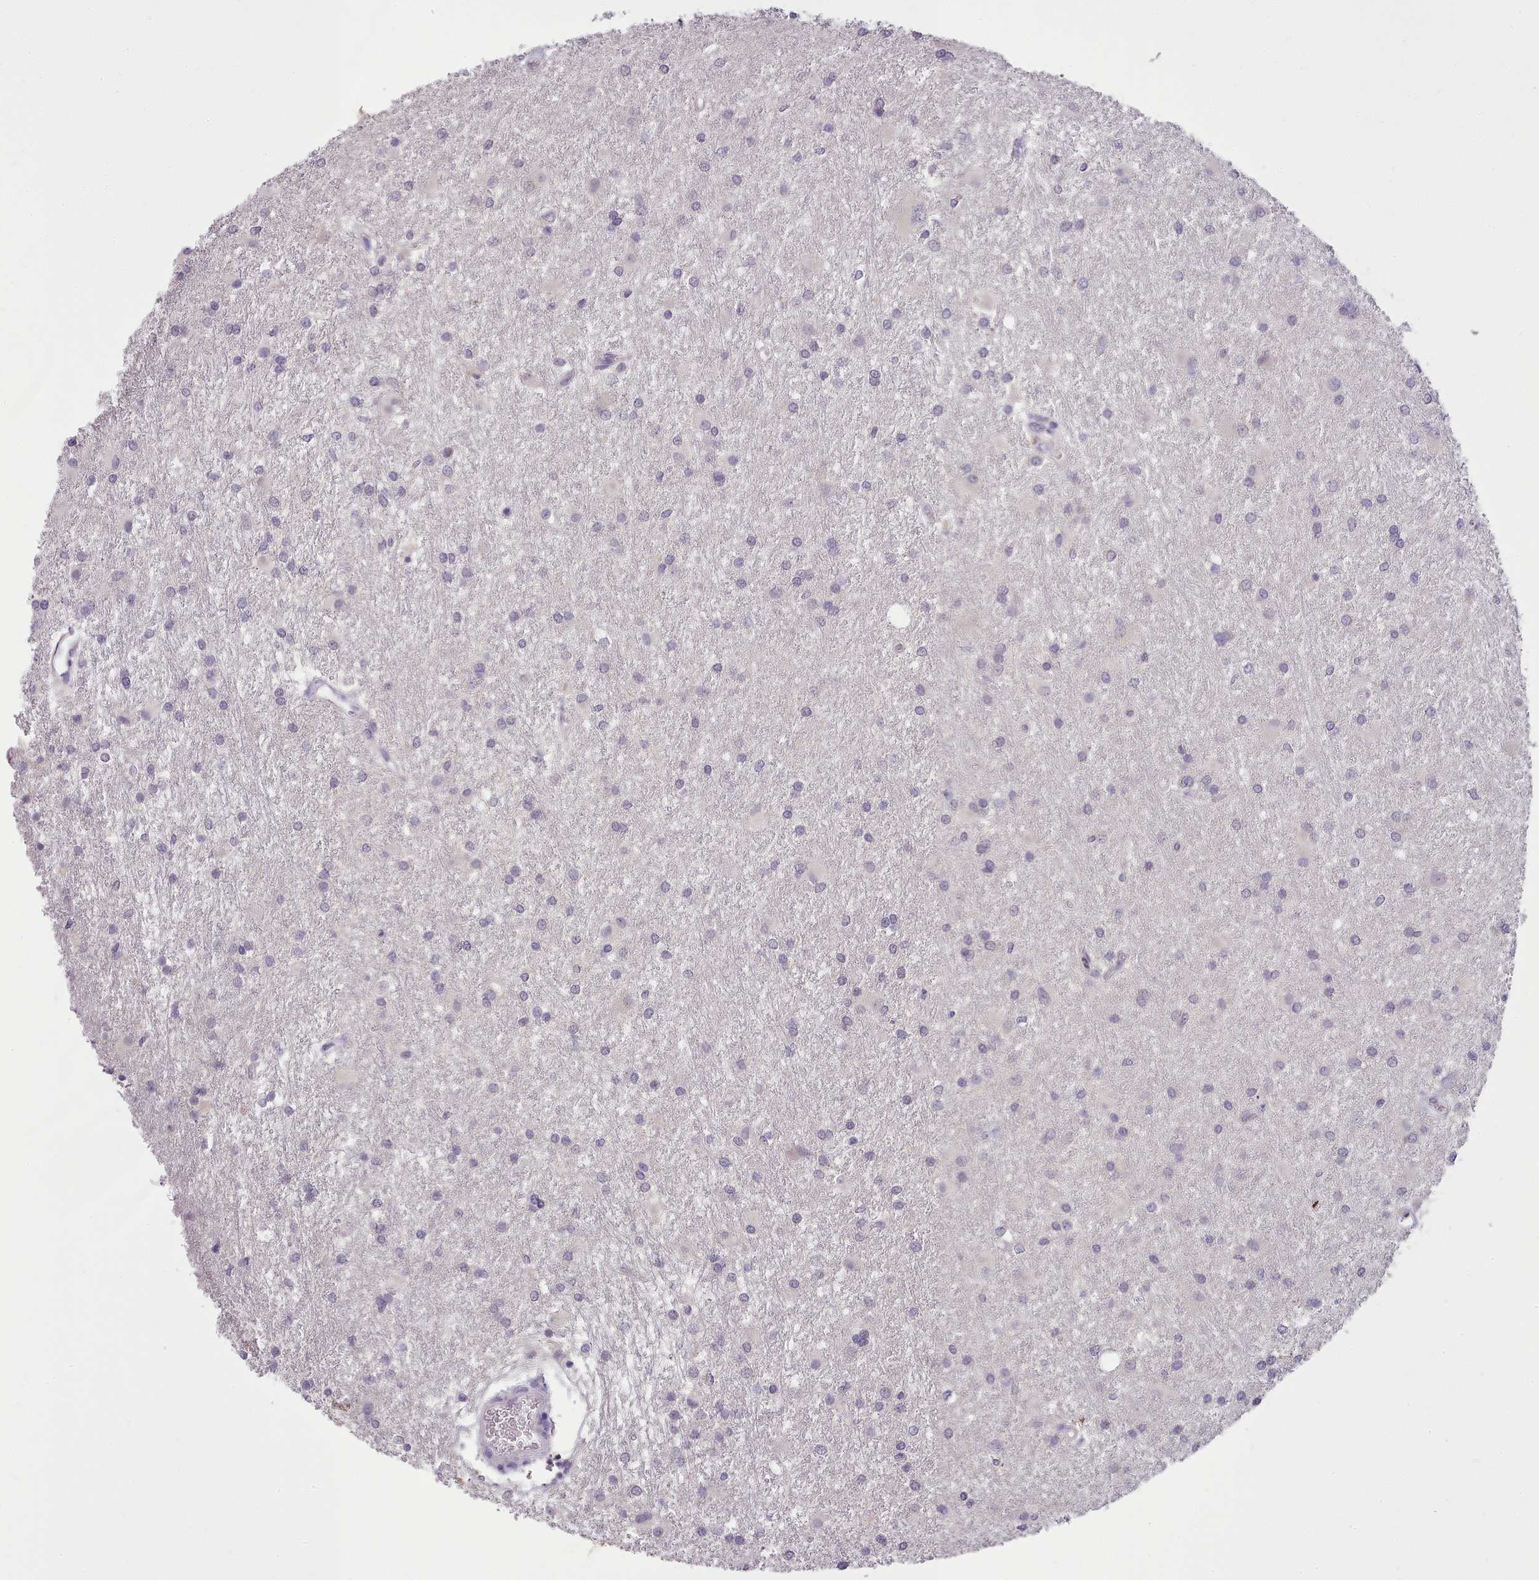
{"staining": {"intensity": "negative", "quantity": "none", "location": "none"}, "tissue": "glioma", "cell_type": "Tumor cells", "image_type": "cancer", "snomed": [{"axis": "morphology", "description": "Glioma, malignant, High grade"}, {"axis": "topography", "description": "Brain"}], "caption": "This micrograph is of glioma stained with IHC to label a protein in brown with the nuclei are counter-stained blue. There is no expression in tumor cells.", "gene": "FAM83E", "patient": {"sex": "female", "age": 50}}